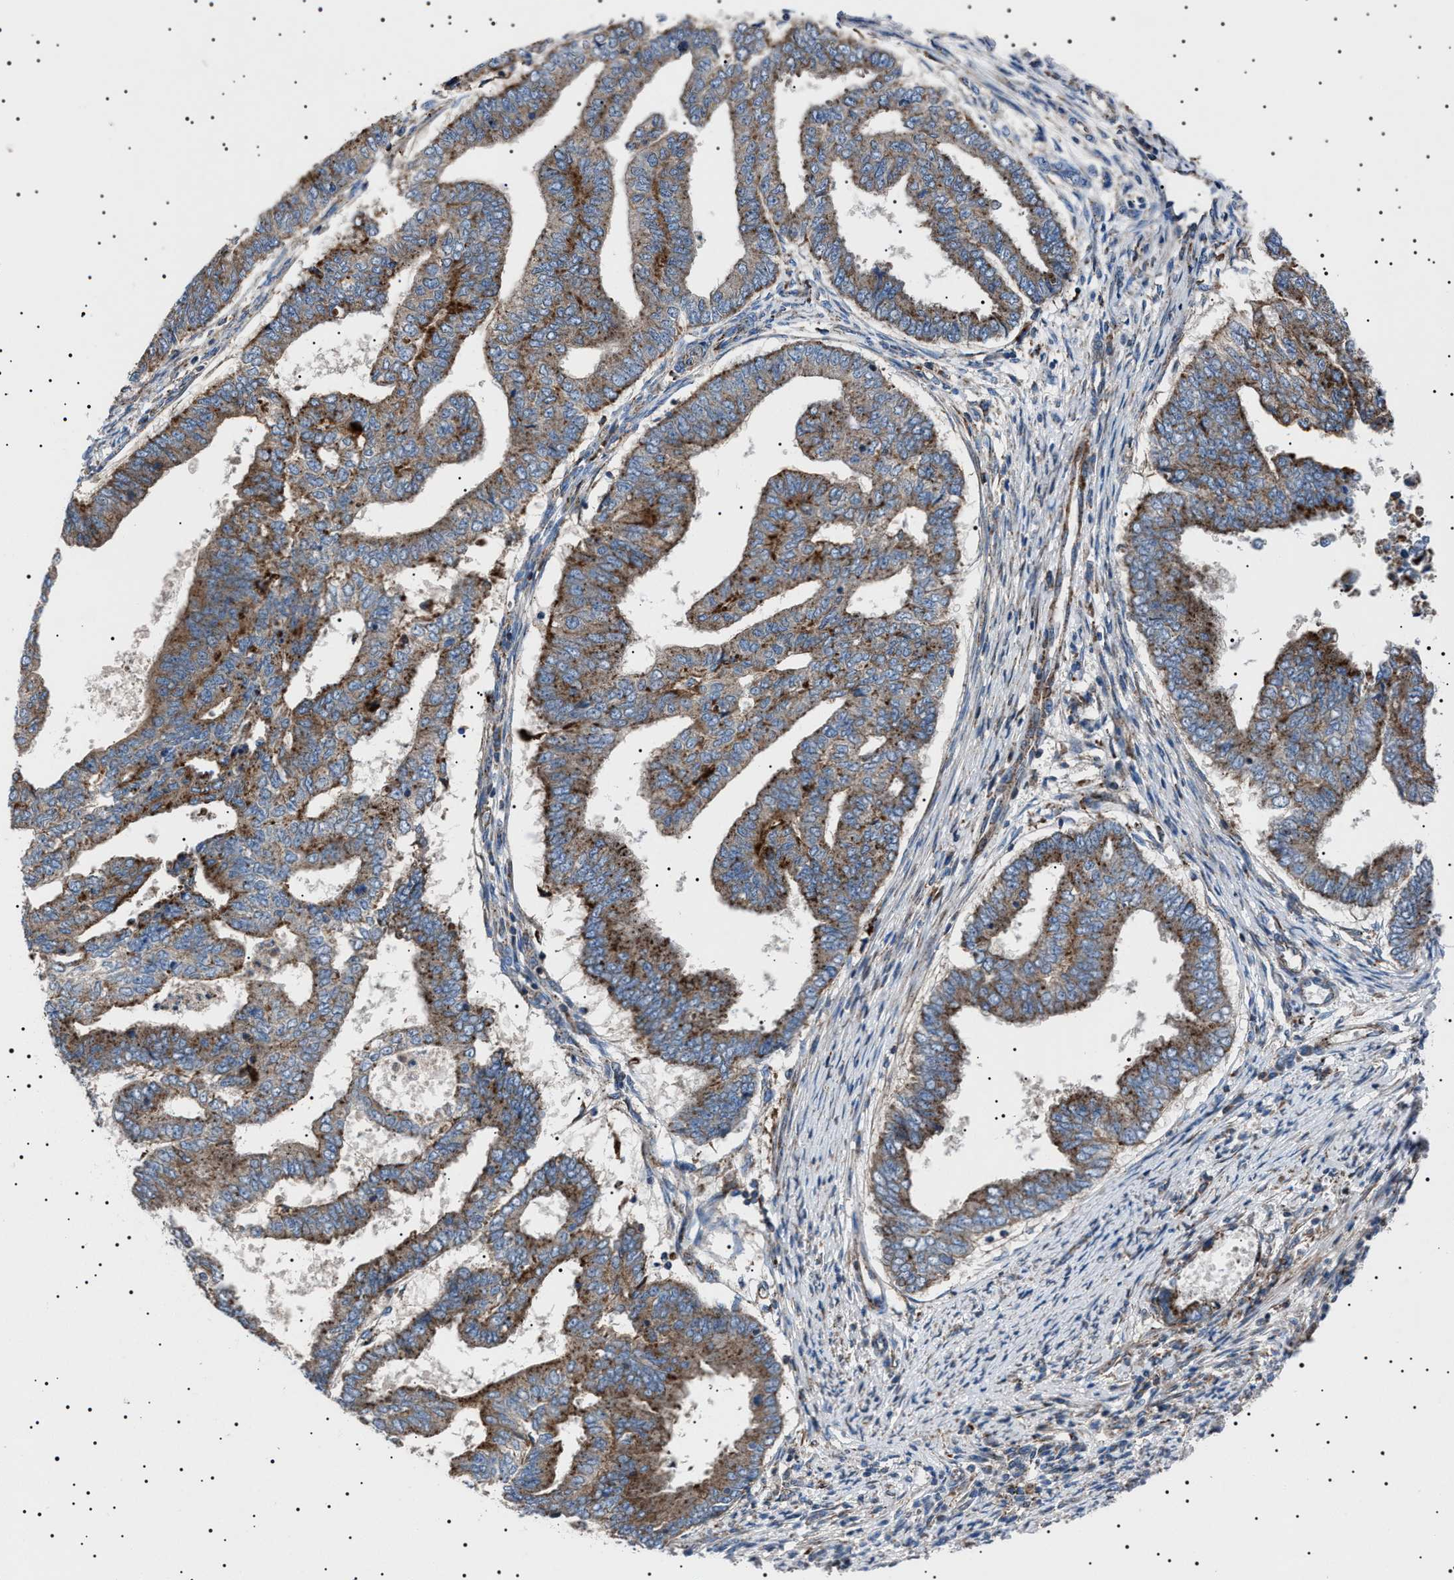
{"staining": {"intensity": "strong", "quantity": ">75%", "location": "cytoplasmic/membranous"}, "tissue": "endometrial cancer", "cell_type": "Tumor cells", "image_type": "cancer", "snomed": [{"axis": "morphology", "description": "Polyp, NOS"}, {"axis": "morphology", "description": "Adenocarcinoma, NOS"}, {"axis": "morphology", "description": "Adenoma, NOS"}, {"axis": "topography", "description": "Endometrium"}], "caption": "Approximately >75% of tumor cells in endometrial polyp display strong cytoplasmic/membranous protein expression as visualized by brown immunohistochemical staining.", "gene": "NEU1", "patient": {"sex": "female", "age": 79}}